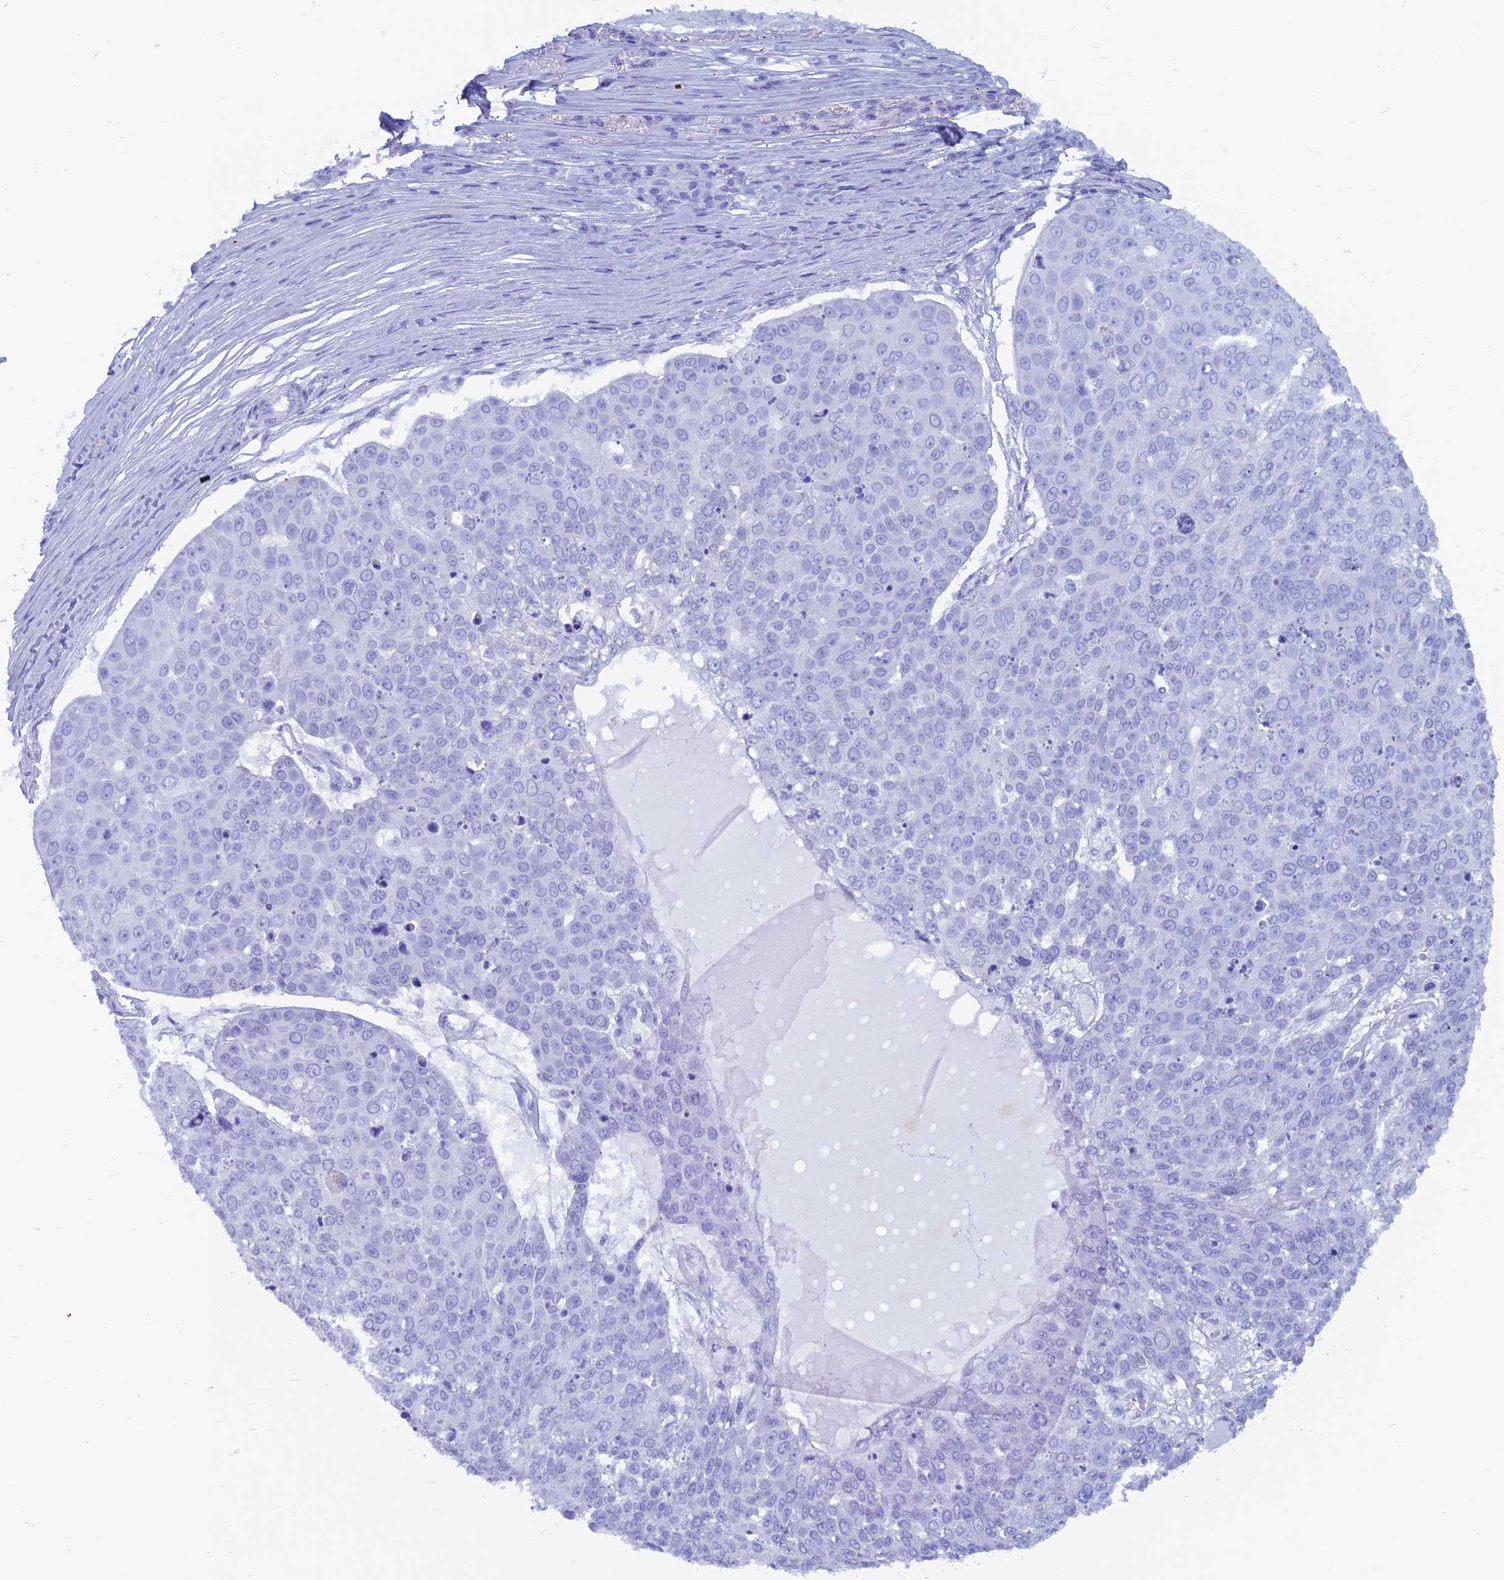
{"staining": {"intensity": "negative", "quantity": "none", "location": "none"}, "tissue": "skin cancer", "cell_type": "Tumor cells", "image_type": "cancer", "snomed": [{"axis": "morphology", "description": "Squamous cell carcinoma, NOS"}, {"axis": "topography", "description": "Skin"}], "caption": "An image of skin cancer stained for a protein reveals no brown staining in tumor cells. (DAB (3,3'-diaminobenzidine) IHC visualized using brightfield microscopy, high magnification).", "gene": "CAPS", "patient": {"sex": "male", "age": 71}}